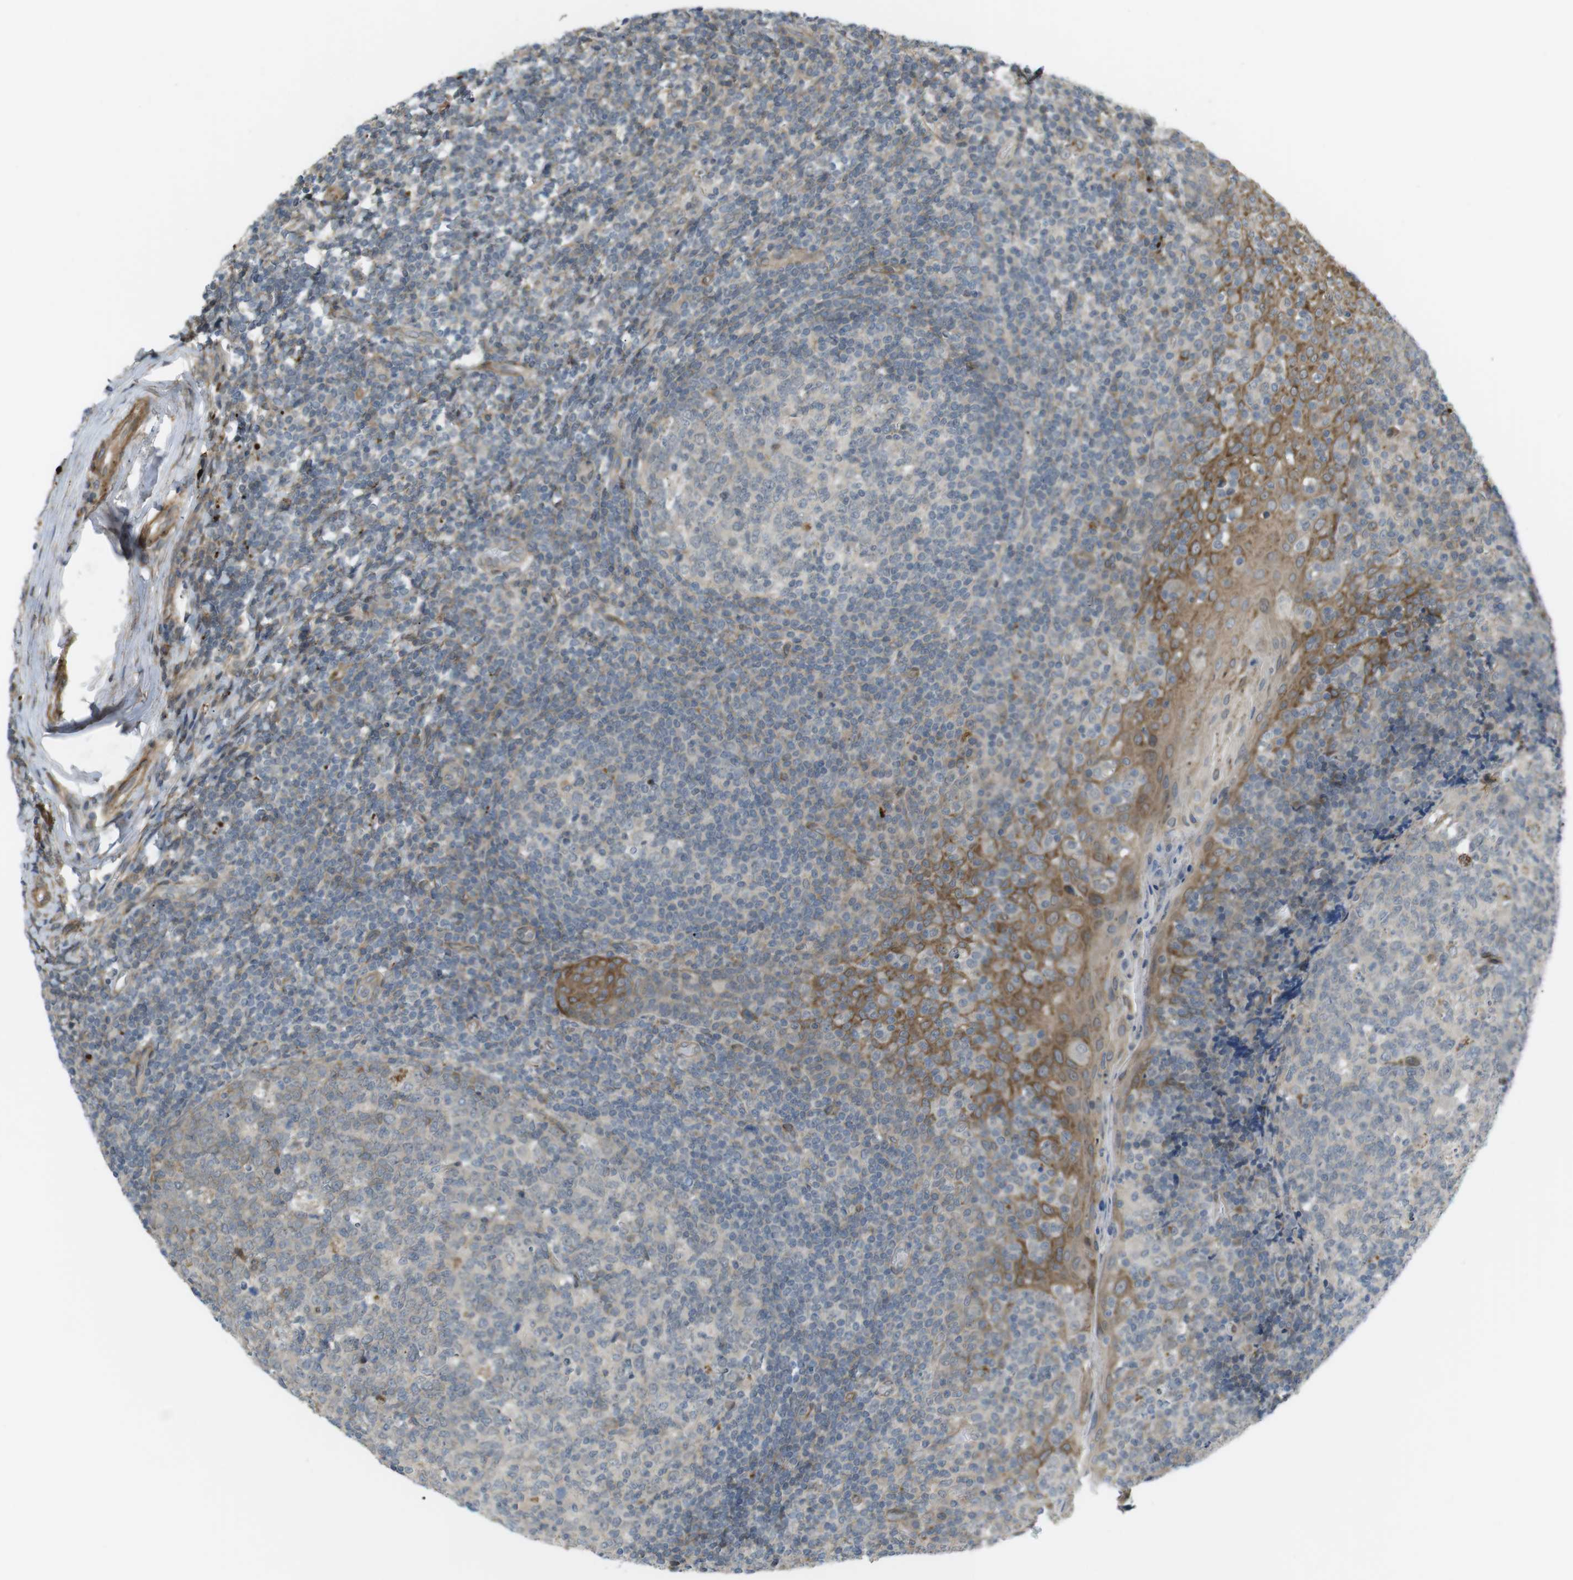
{"staining": {"intensity": "moderate", "quantity": "<25%", "location": "cytoplasmic/membranous"}, "tissue": "tonsil", "cell_type": "Germinal center cells", "image_type": "normal", "snomed": [{"axis": "morphology", "description": "Normal tissue, NOS"}, {"axis": "topography", "description": "Tonsil"}], "caption": "Moderate cytoplasmic/membranous staining is seen in about <25% of germinal center cells in benign tonsil.", "gene": "KANK2", "patient": {"sex": "female", "age": 19}}